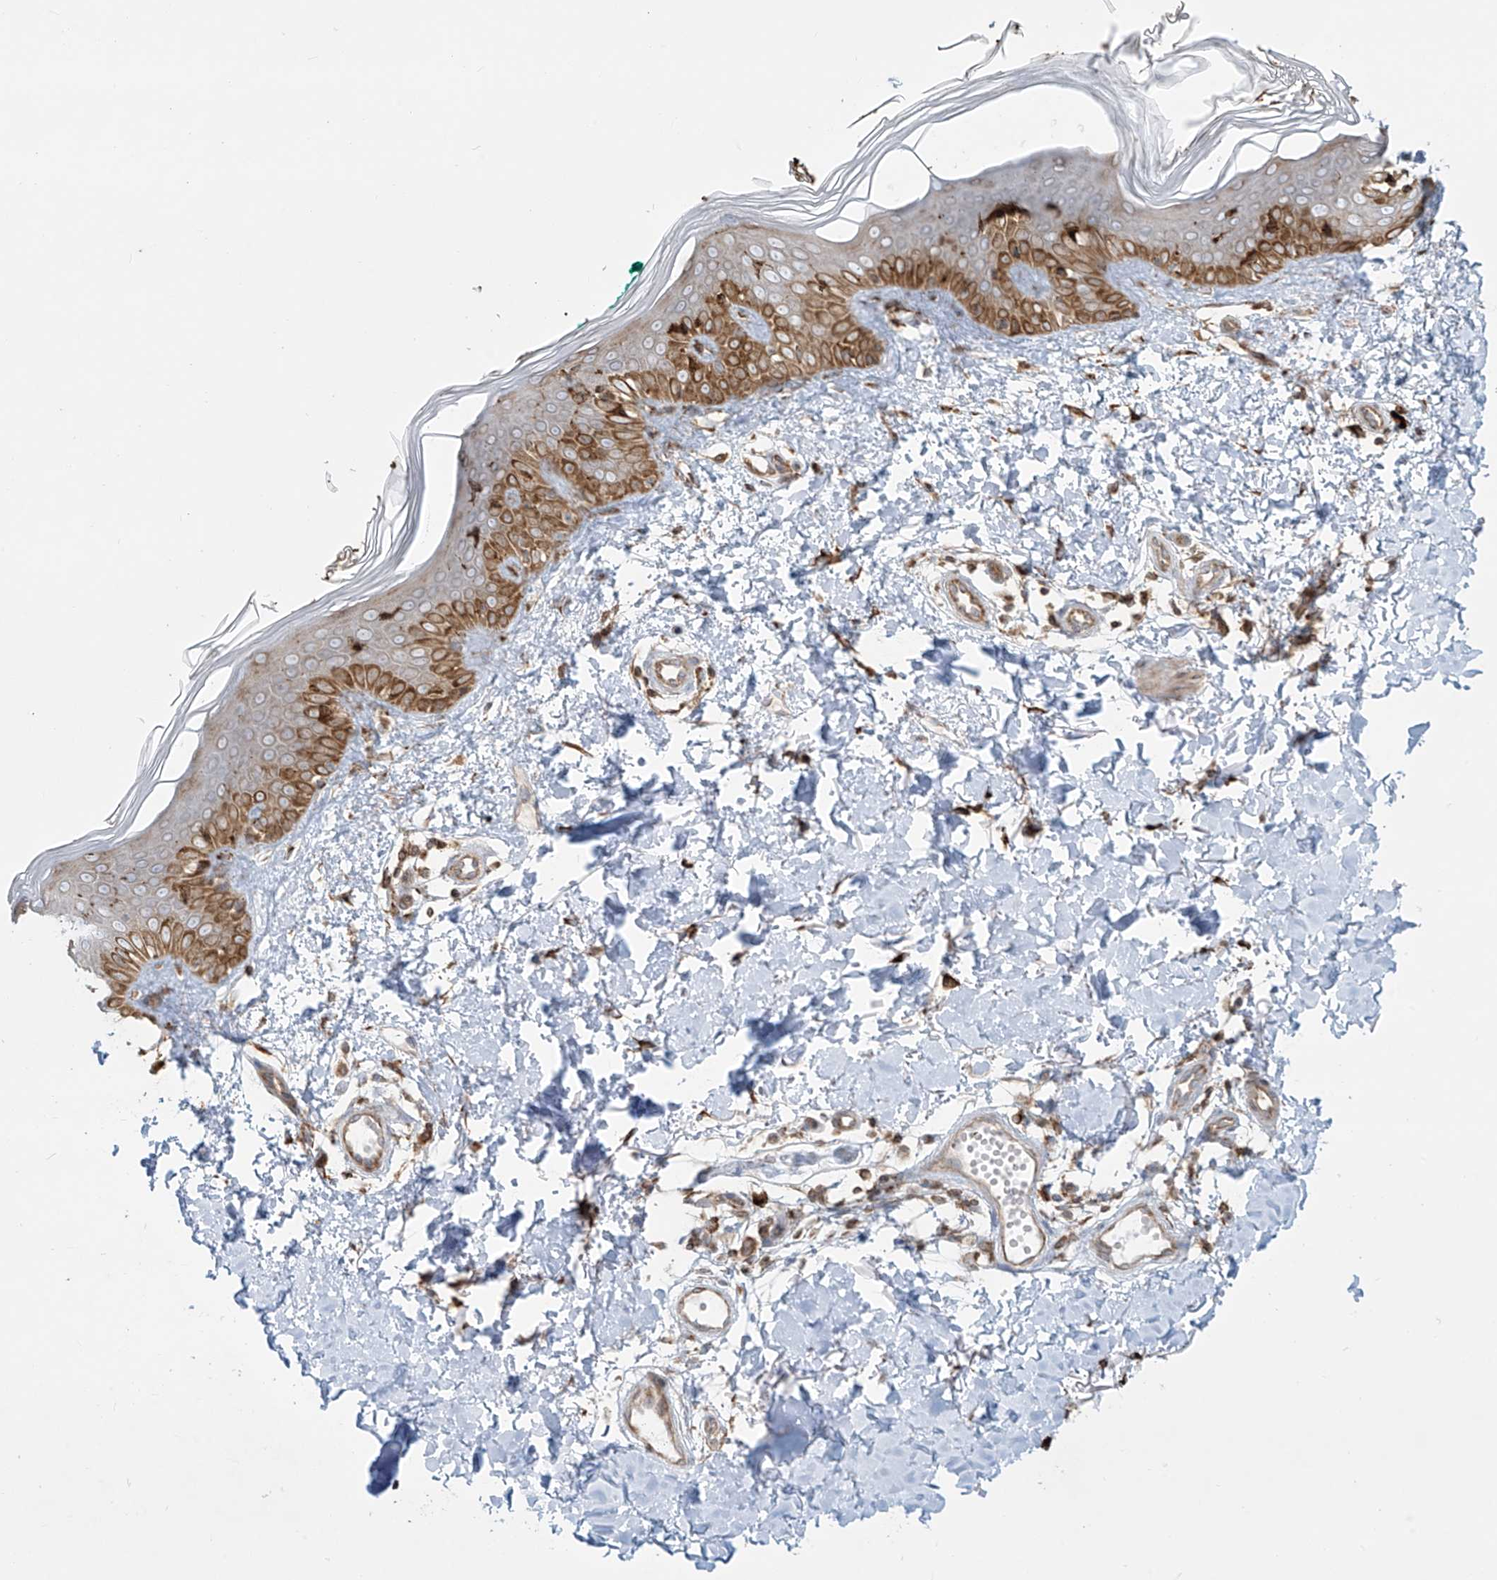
{"staining": {"intensity": "moderate", "quantity": ">75%", "location": "cytoplasmic/membranous"}, "tissue": "skin", "cell_type": "Fibroblasts", "image_type": "normal", "snomed": [{"axis": "morphology", "description": "Normal tissue, NOS"}, {"axis": "topography", "description": "Skin"}], "caption": "A brown stain labels moderate cytoplasmic/membranous staining of a protein in fibroblasts of unremarkable human skin.", "gene": "MX1", "patient": {"sex": "male", "age": 37}}